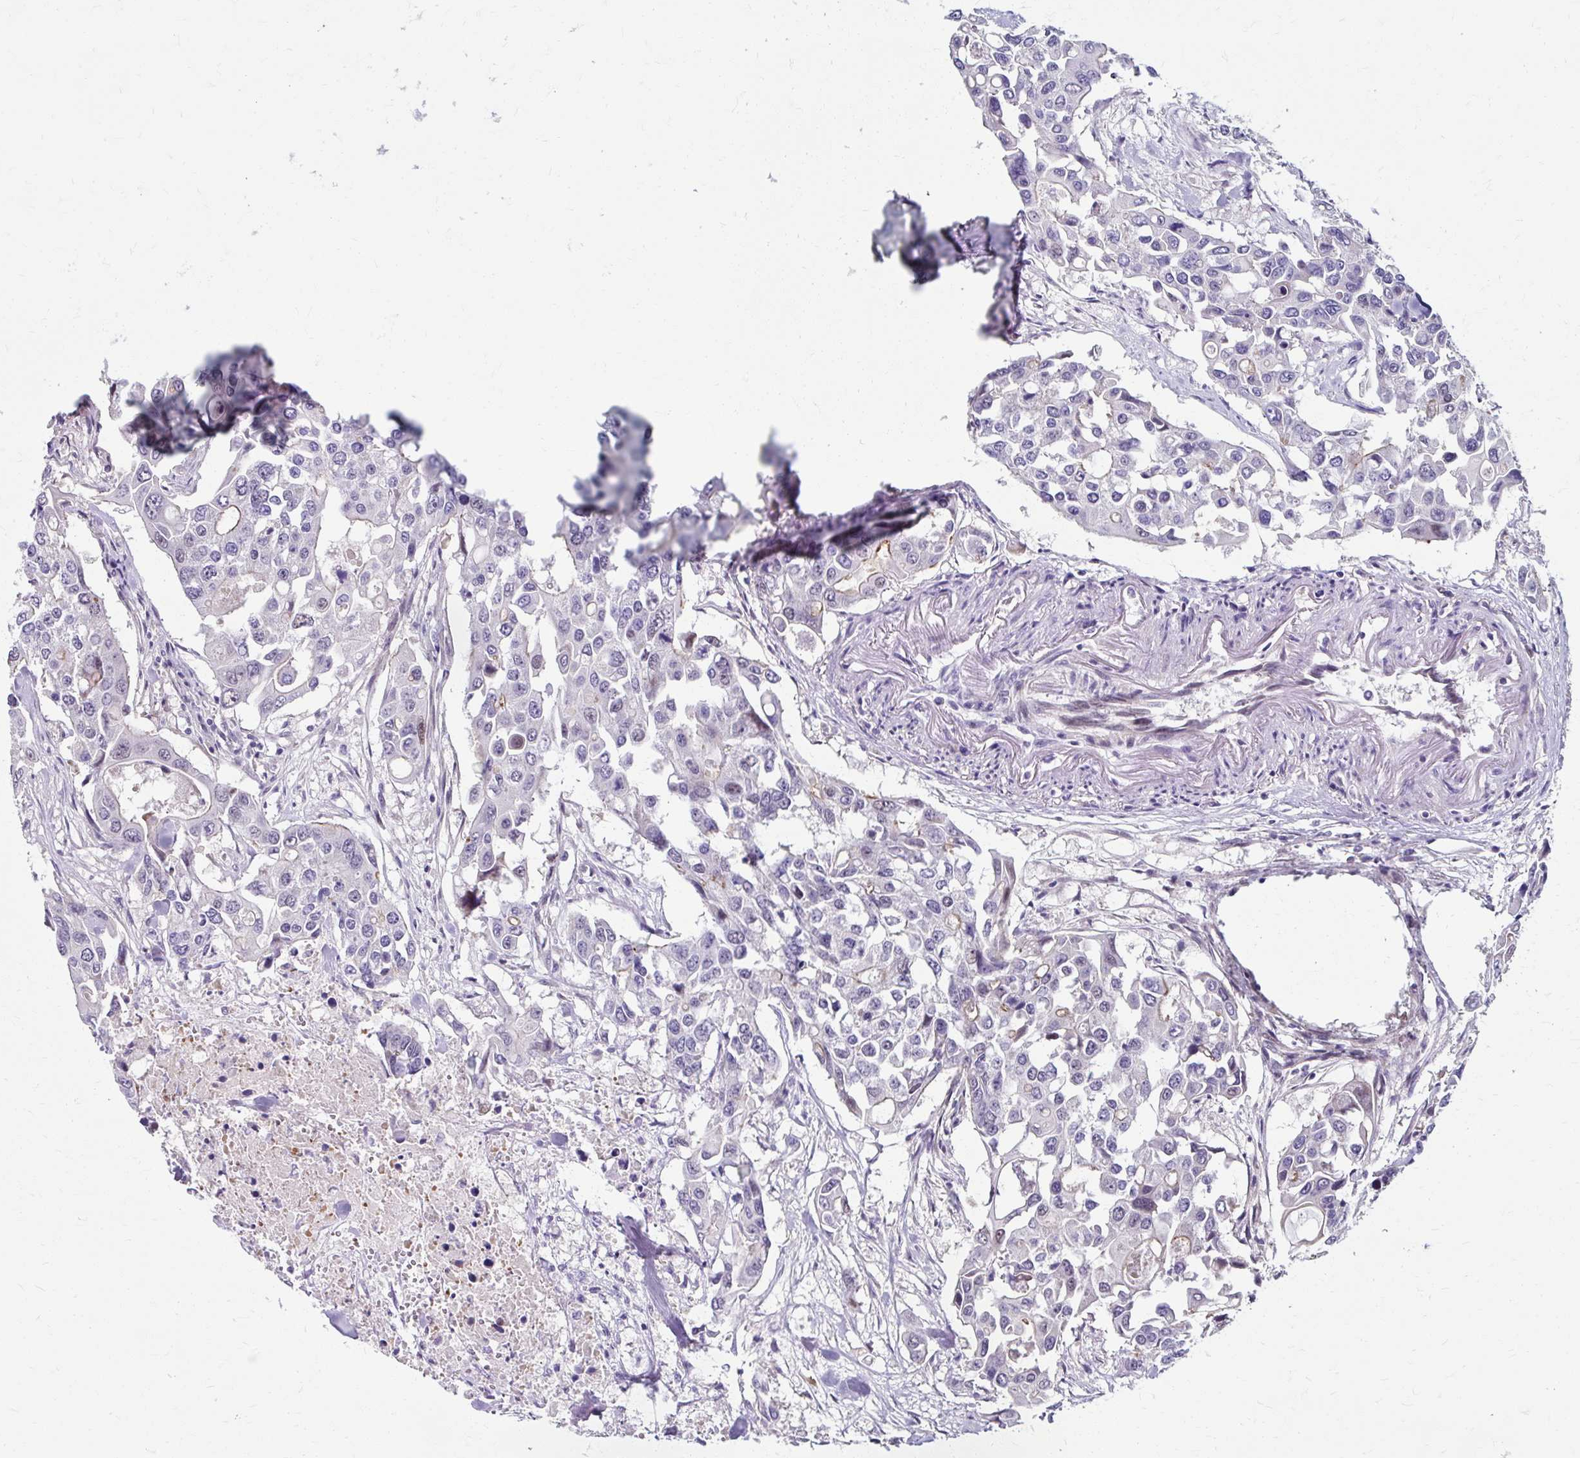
{"staining": {"intensity": "weak", "quantity": "<25%", "location": "cytoplasmic/membranous"}, "tissue": "colorectal cancer", "cell_type": "Tumor cells", "image_type": "cancer", "snomed": [{"axis": "morphology", "description": "Adenocarcinoma, NOS"}, {"axis": "topography", "description": "Colon"}], "caption": "Immunohistochemical staining of human colorectal adenocarcinoma exhibits no significant staining in tumor cells. Nuclei are stained in blue.", "gene": "ZNF555", "patient": {"sex": "male", "age": 77}}